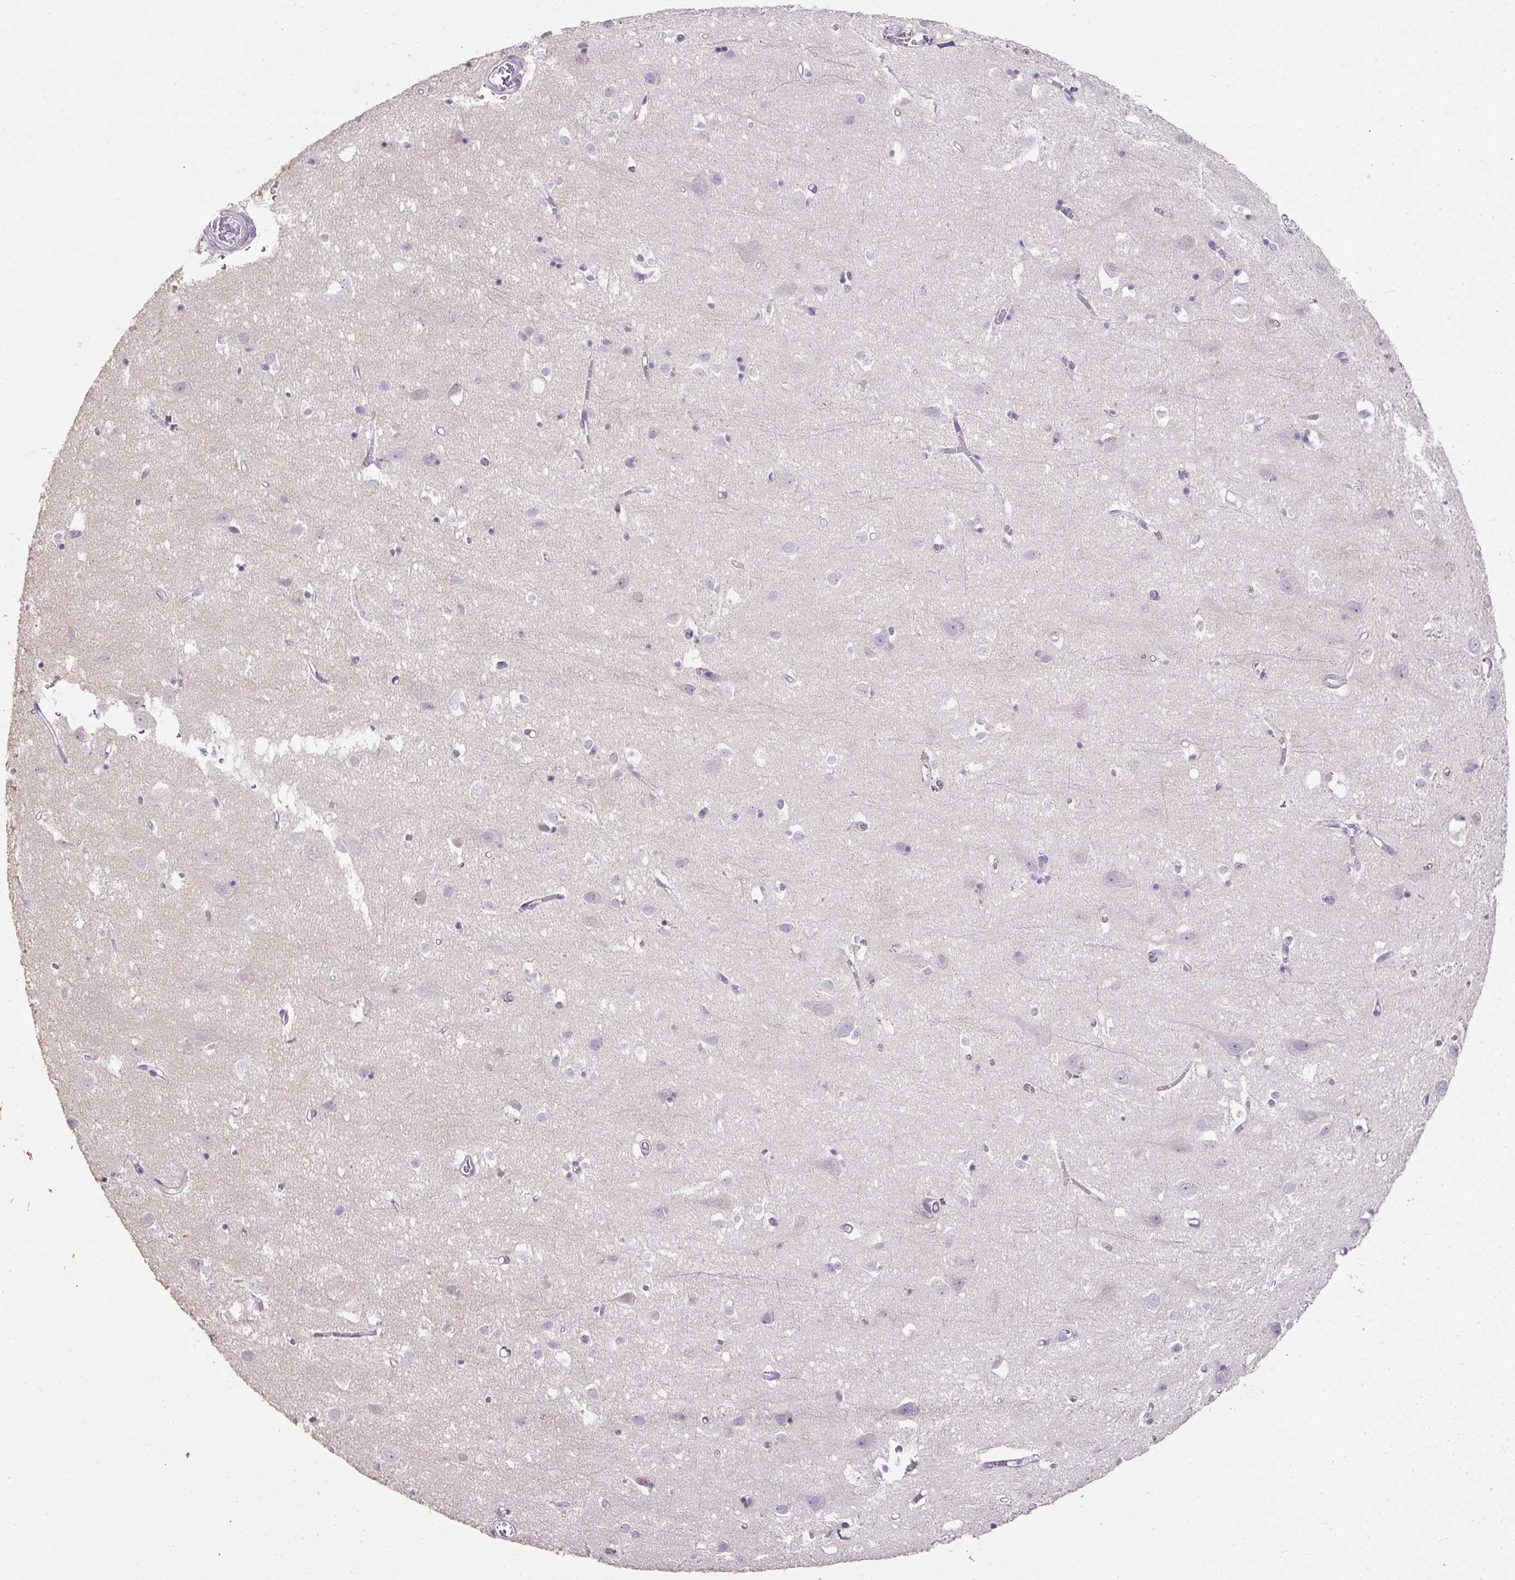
{"staining": {"intensity": "negative", "quantity": "none", "location": "none"}, "tissue": "cerebral cortex", "cell_type": "Endothelial cells", "image_type": "normal", "snomed": [{"axis": "morphology", "description": "Normal tissue, NOS"}, {"axis": "topography", "description": "Cerebral cortex"}], "caption": "Immunohistochemistry (IHC) photomicrograph of benign human cerebral cortex stained for a protein (brown), which shows no staining in endothelial cells. The staining is performed using DAB (3,3'-diaminobenzidine) brown chromogen with nuclei counter-stained in using hematoxylin.", "gene": "C2CD4C", "patient": {"sex": "male", "age": 70}}